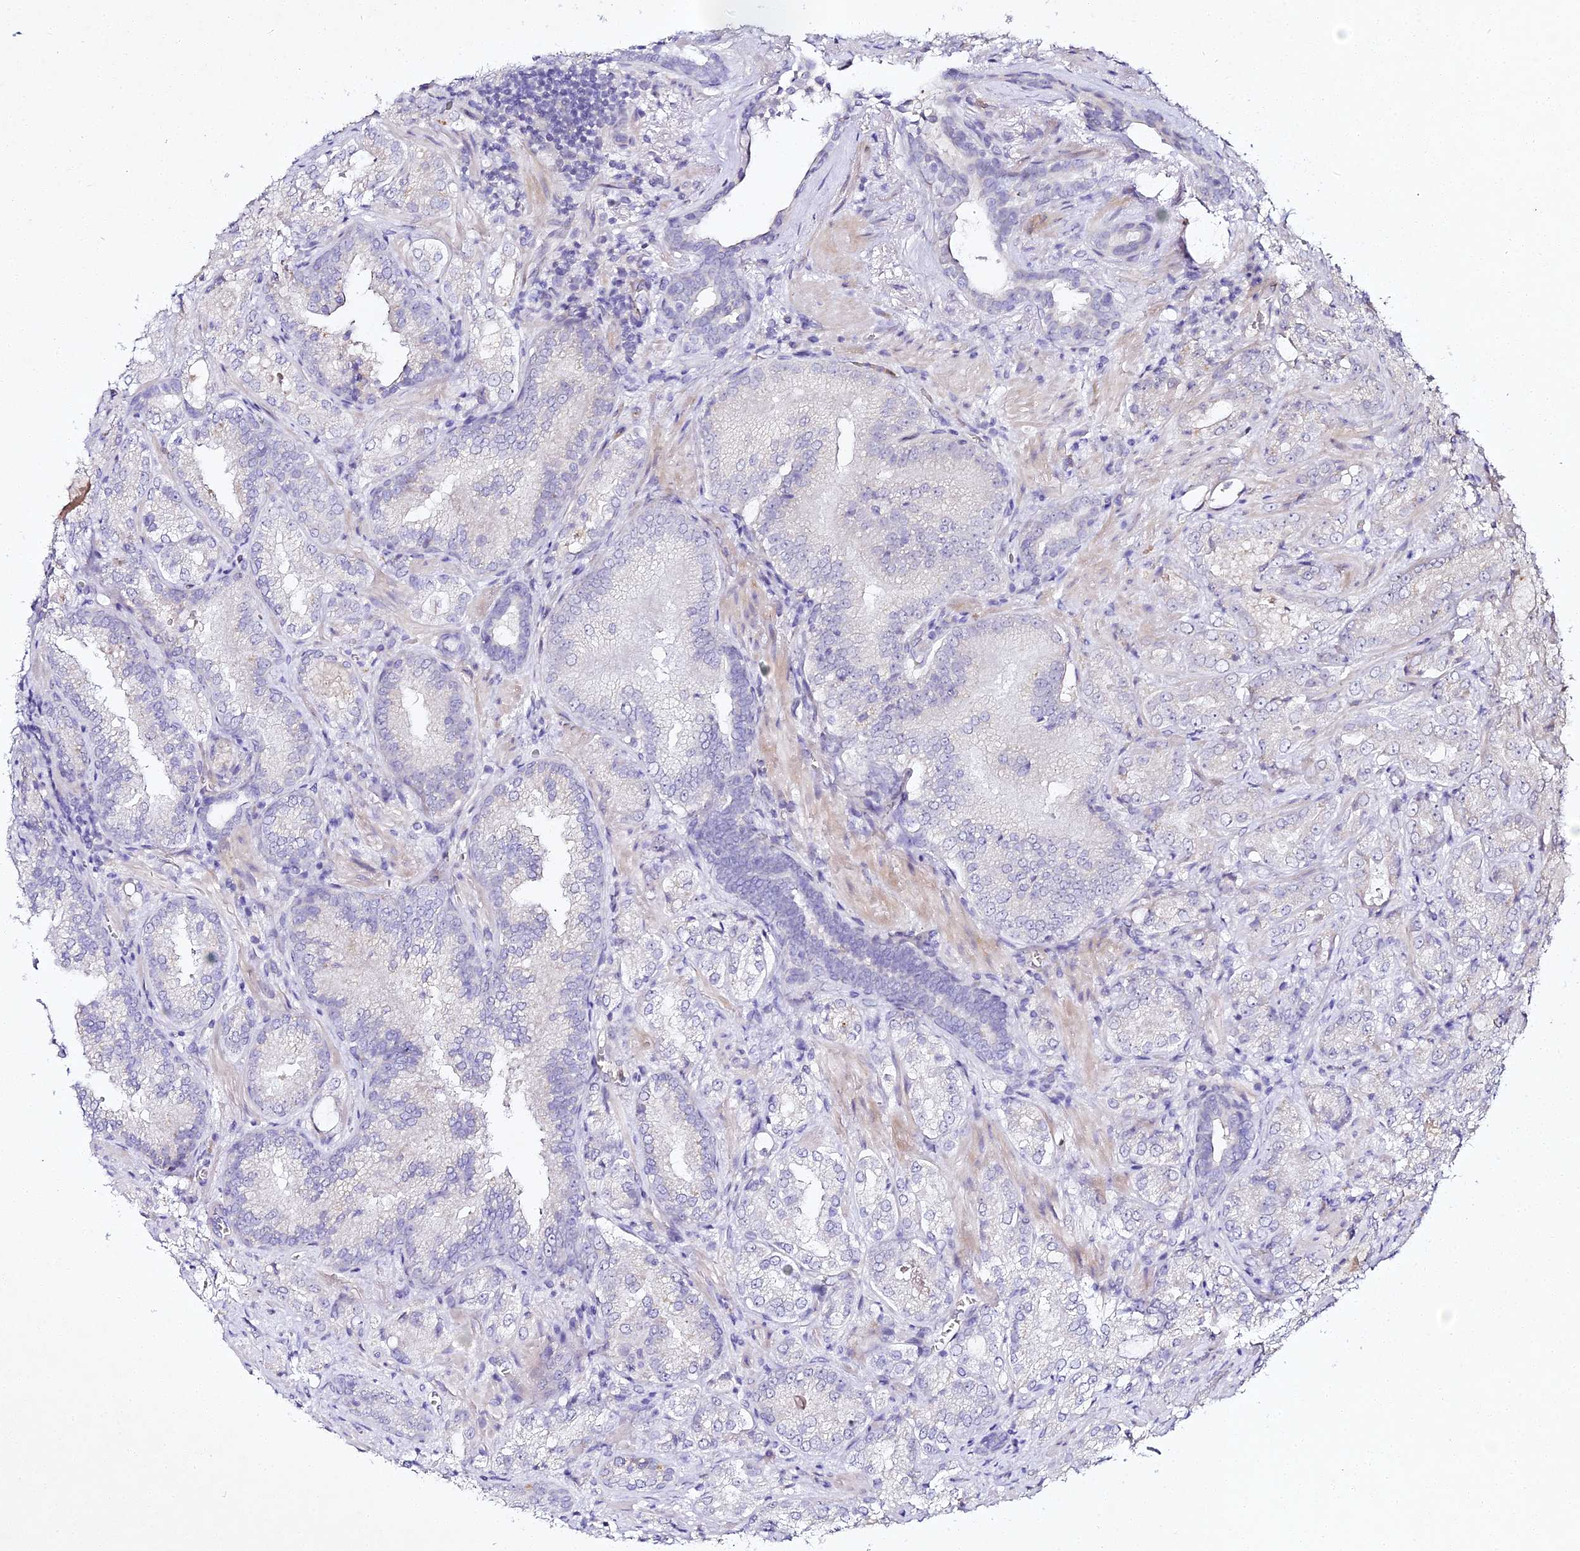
{"staining": {"intensity": "negative", "quantity": "none", "location": "none"}, "tissue": "prostate cancer", "cell_type": "Tumor cells", "image_type": "cancer", "snomed": [{"axis": "morphology", "description": "Adenocarcinoma, Low grade"}, {"axis": "topography", "description": "Prostate"}], "caption": "Tumor cells are negative for brown protein staining in prostate cancer (adenocarcinoma (low-grade)).", "gene": "ALPG", "patient": {"sex": "male", "age": 74}}